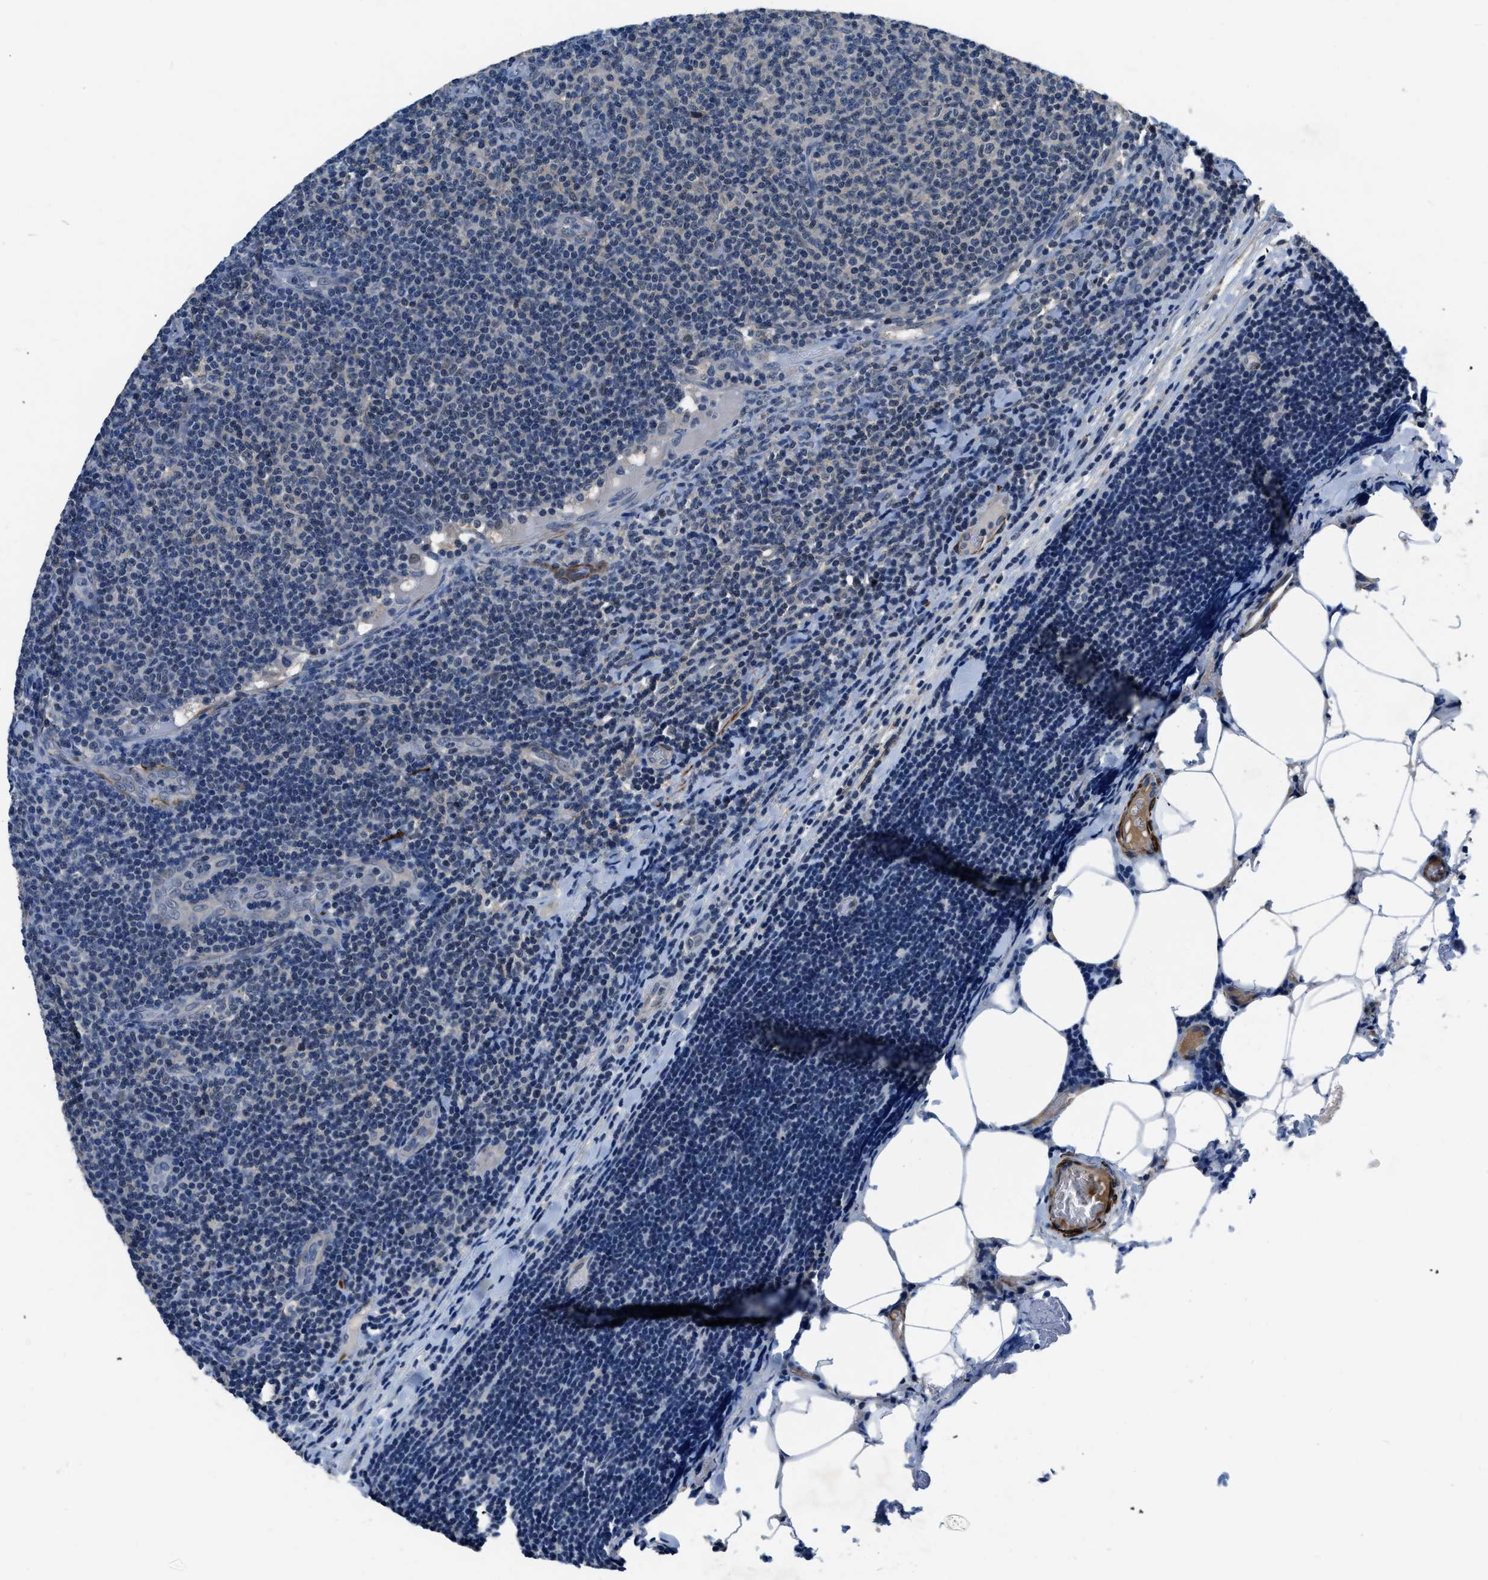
{"staining": {"intensity": "negative", "quantity": "none", "location": "none"}, "tissue": "lymphoma", "cell_type": "Tumor cells", "image_type": "cancer", "snomed": [{"axis": "morphology", "description": "Malignant lymphoma, non-Hodgkin's type, Low grade"}, {"axis": "topography", "description": "Lymph node"}], "caption": "Immunohistochemical staining of malignant lymphoma, non-Hodgkin's type (low-grade) shows no significant expression in tumor cells.", "gene": "LANCL2", "patient": {"sex": "male", "age": 66}}